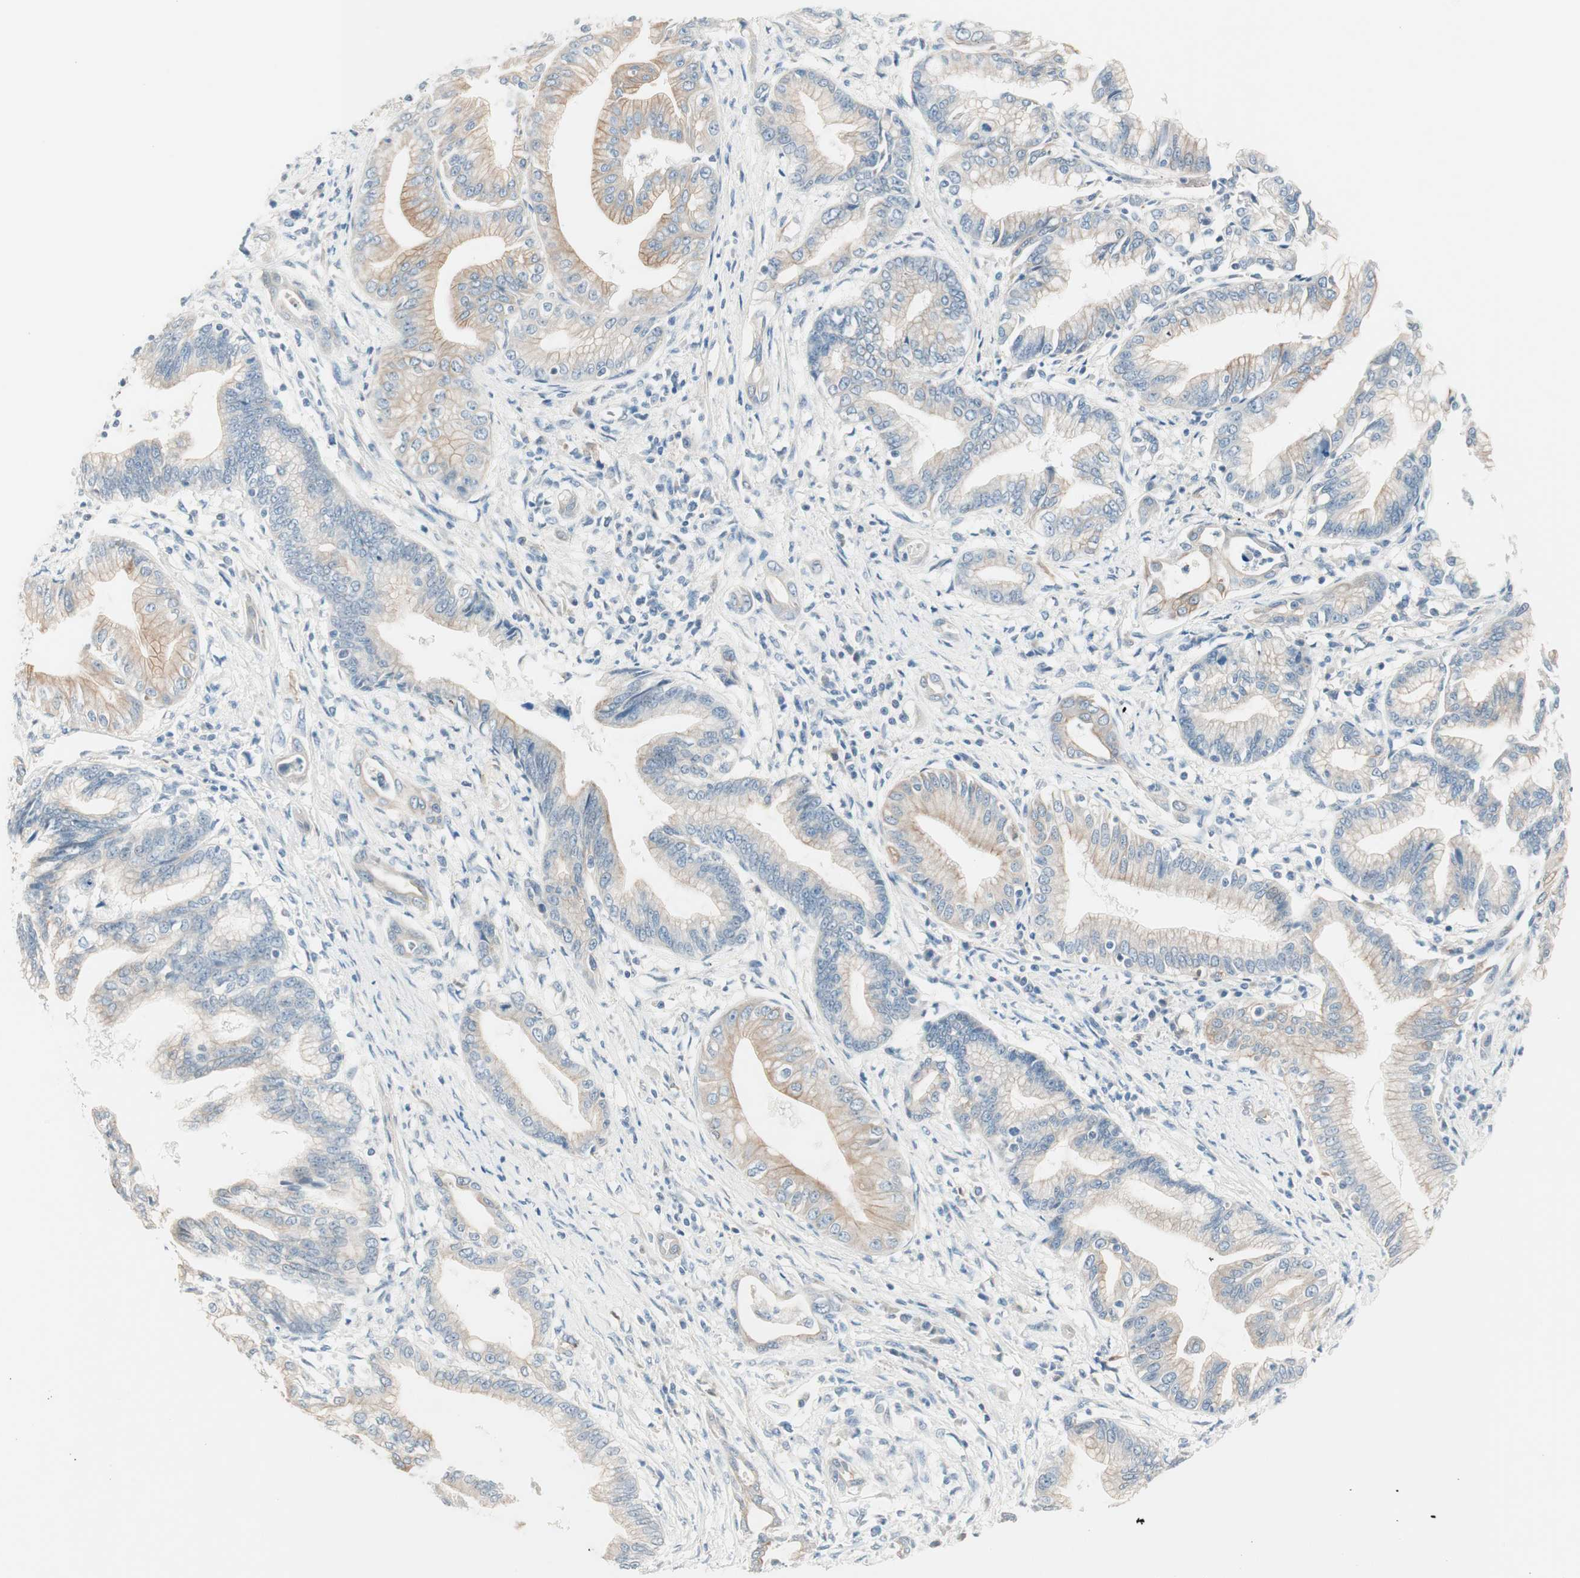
{"staining": {"intensity": "weak", "quantity": ">75%", "location": "cytoplasmic/membranous"}, "tissue": "pancreatic cancer", "cell_type": "Tumor cells", "image_type": "cancer", "snomed": [{"axis": "morphology", "description": "Adenocarcinoma, NOS"}, {"axis": "topography", "description": "Pancreas"}], "caption": "Immunohistochemical staining of adenocarcinoma (pancreatic) displays low levels of weak cytoplasmic/membranous staining in approximately >75% of tumor cells. The protein of interest is stained brown, and the nuclei are stained in blue (DAB (3,3'-diaminobenzidine) IHC with brightfield microscopy, high magnification).", "gene": "GNAO1", "patient": {"sex": "female", "age": 64}}